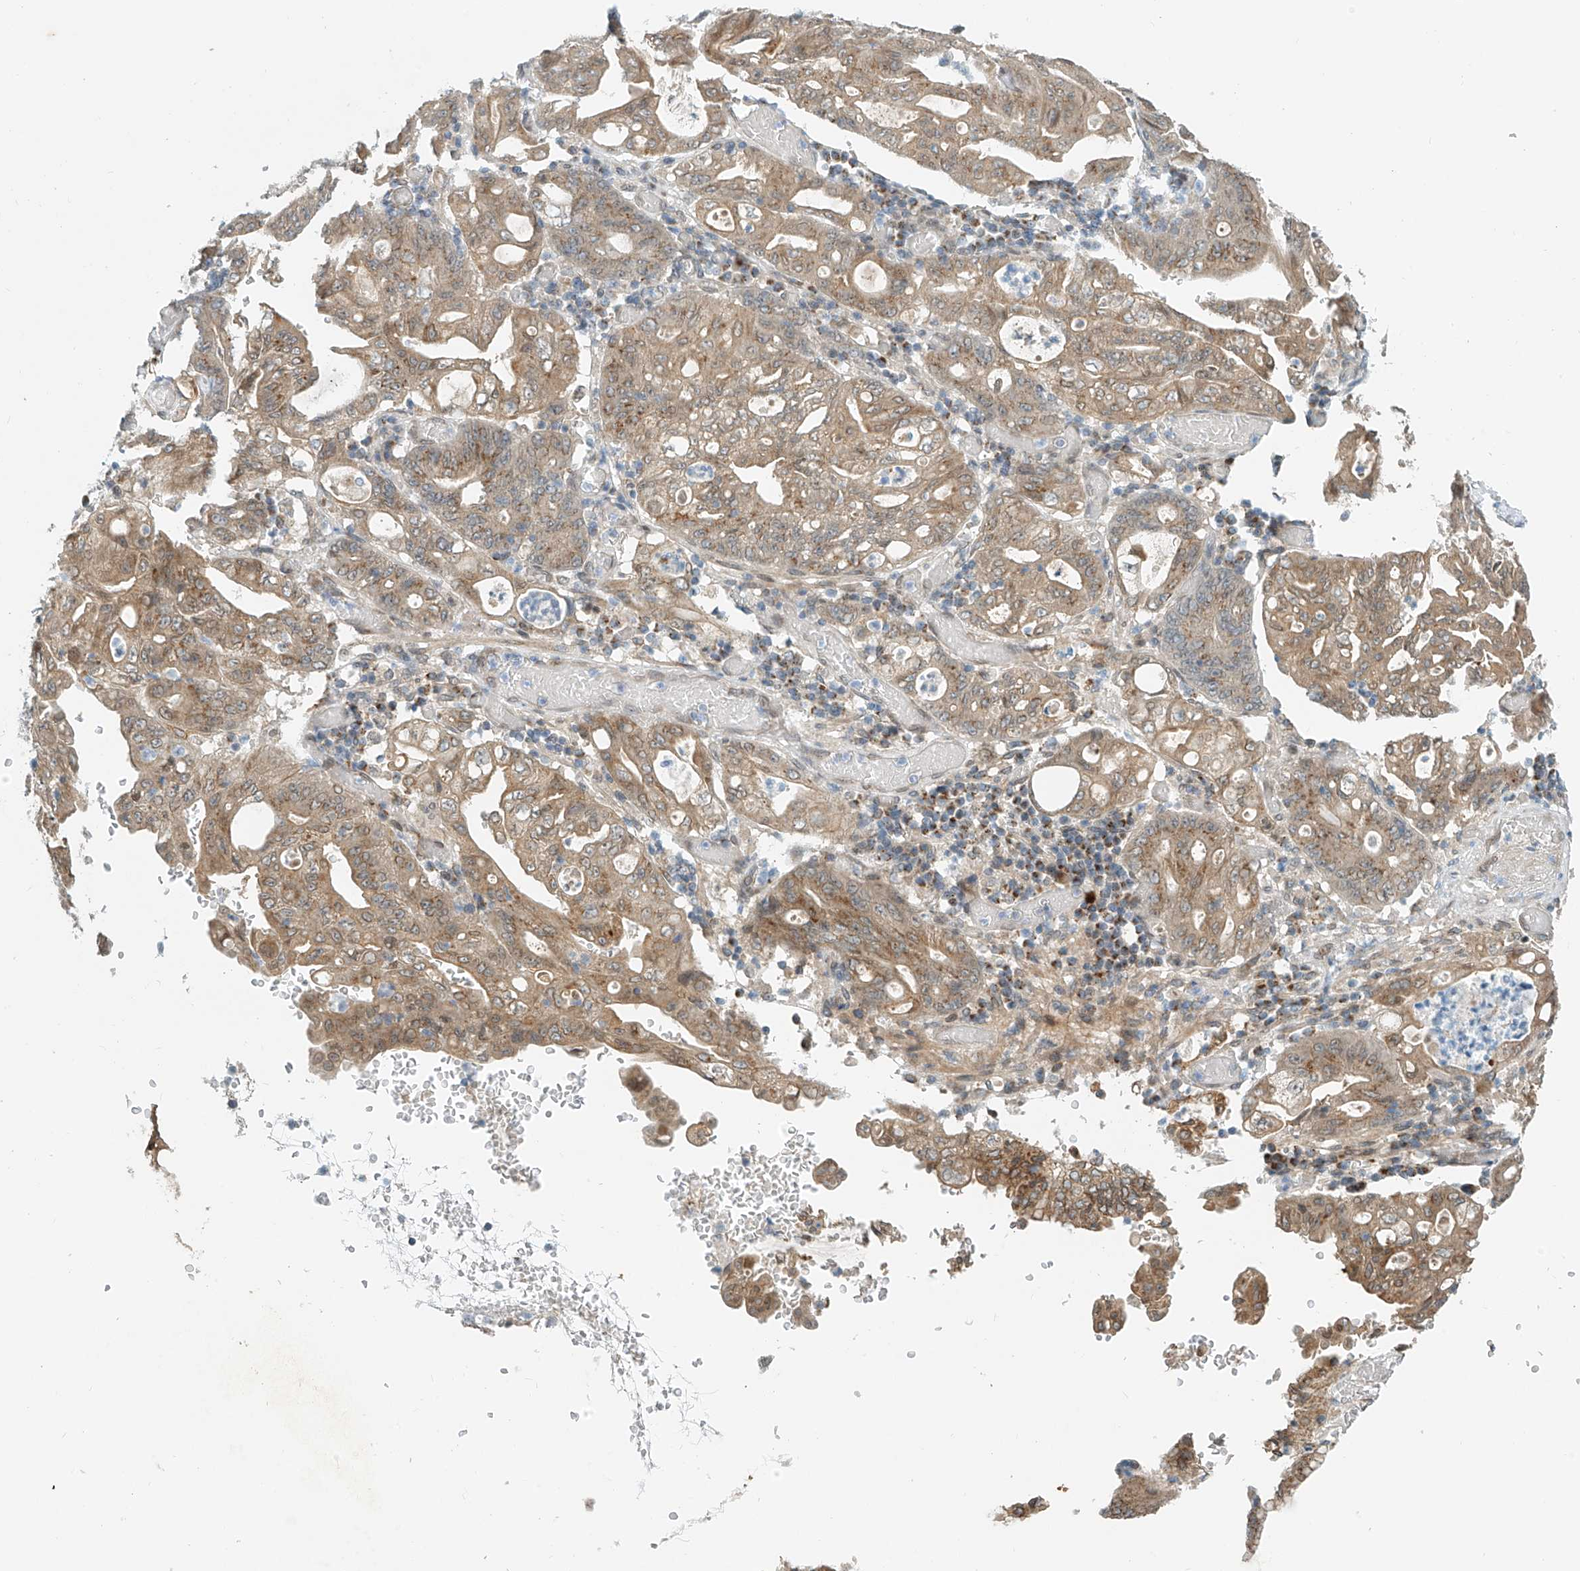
{"staining": {"intensity": "moderate", "quantity": ">75%", "location": "cytoplasmic/membranous"}, "tissue": "stomach cancer", "cell_type": "Tumor cells", "image_type": "cancer", "snomed": [{"axis": "morphology", "description": "Adenocarcinoma, NOS"}, {"axis": "topography", "description": "Stomach"}], "caption": "Moderate cytoplasmic/membranous positivity for a protein is appreciated in about >75% of tumor cells of stomach cancer using immunohistochemistry (IHC).", "gene": "STARD9", "patient": {"sex": "female", "age": 73}}